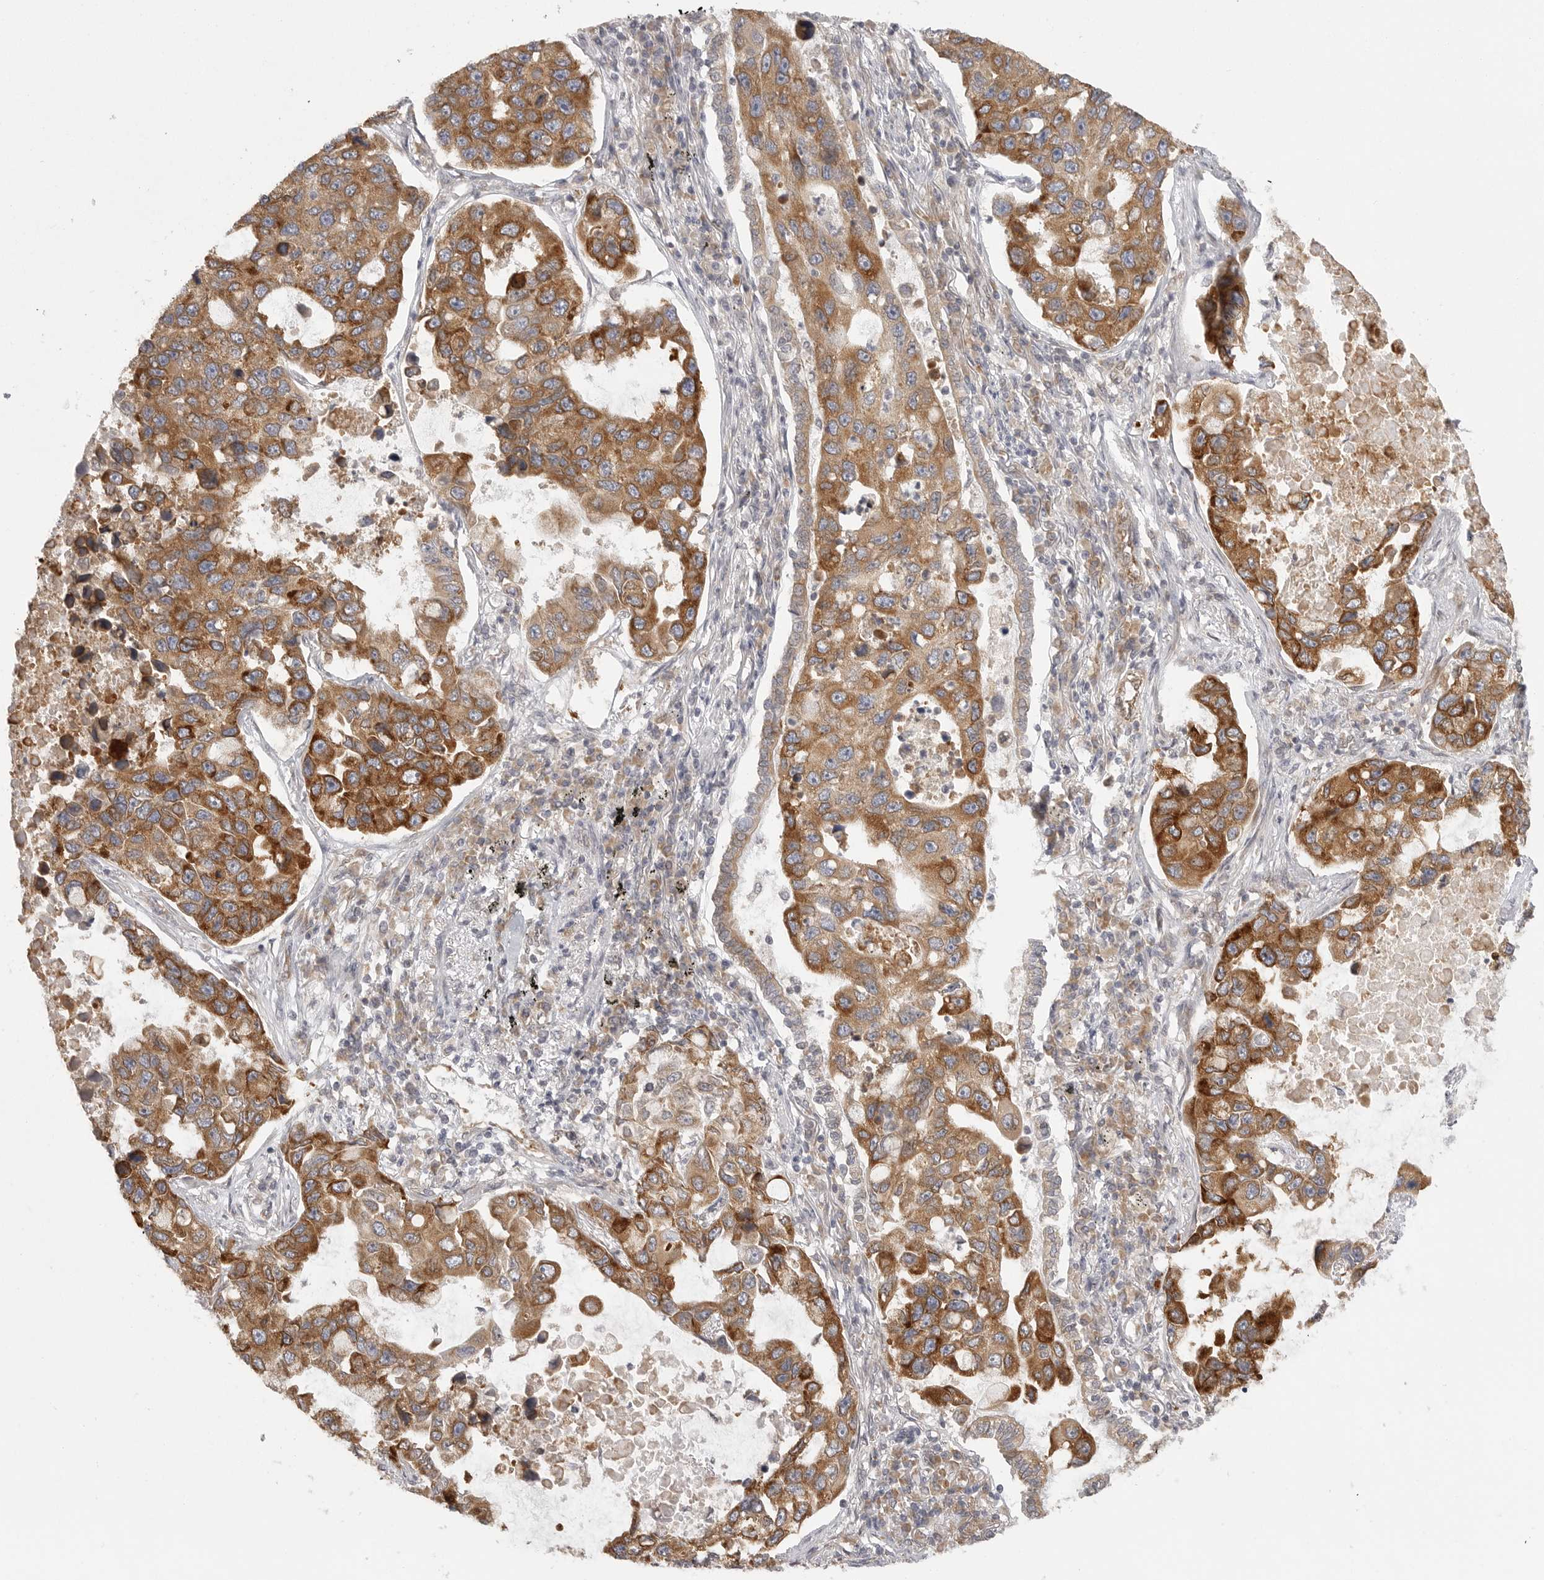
{"staining": {"intensity": "moderate", "quantity": ">75%", "location": "cytoplasmic/membranous"}, "tissue": "lung cancer", "cell_type": "Tumor cells", "image_type": "cancer", "snomed": [{"axis": "morphology", "description": "Adenocarcinoma, NOS"}, {"axis": "topography", "description": "Lung"}], "caption": "Human lung cancer (adenocarcinoma) stained with a protein marker exhibits moderate staining in tumor cells.", "gene": "CERS2", "patient": {"sex": "male", "age": 64}}